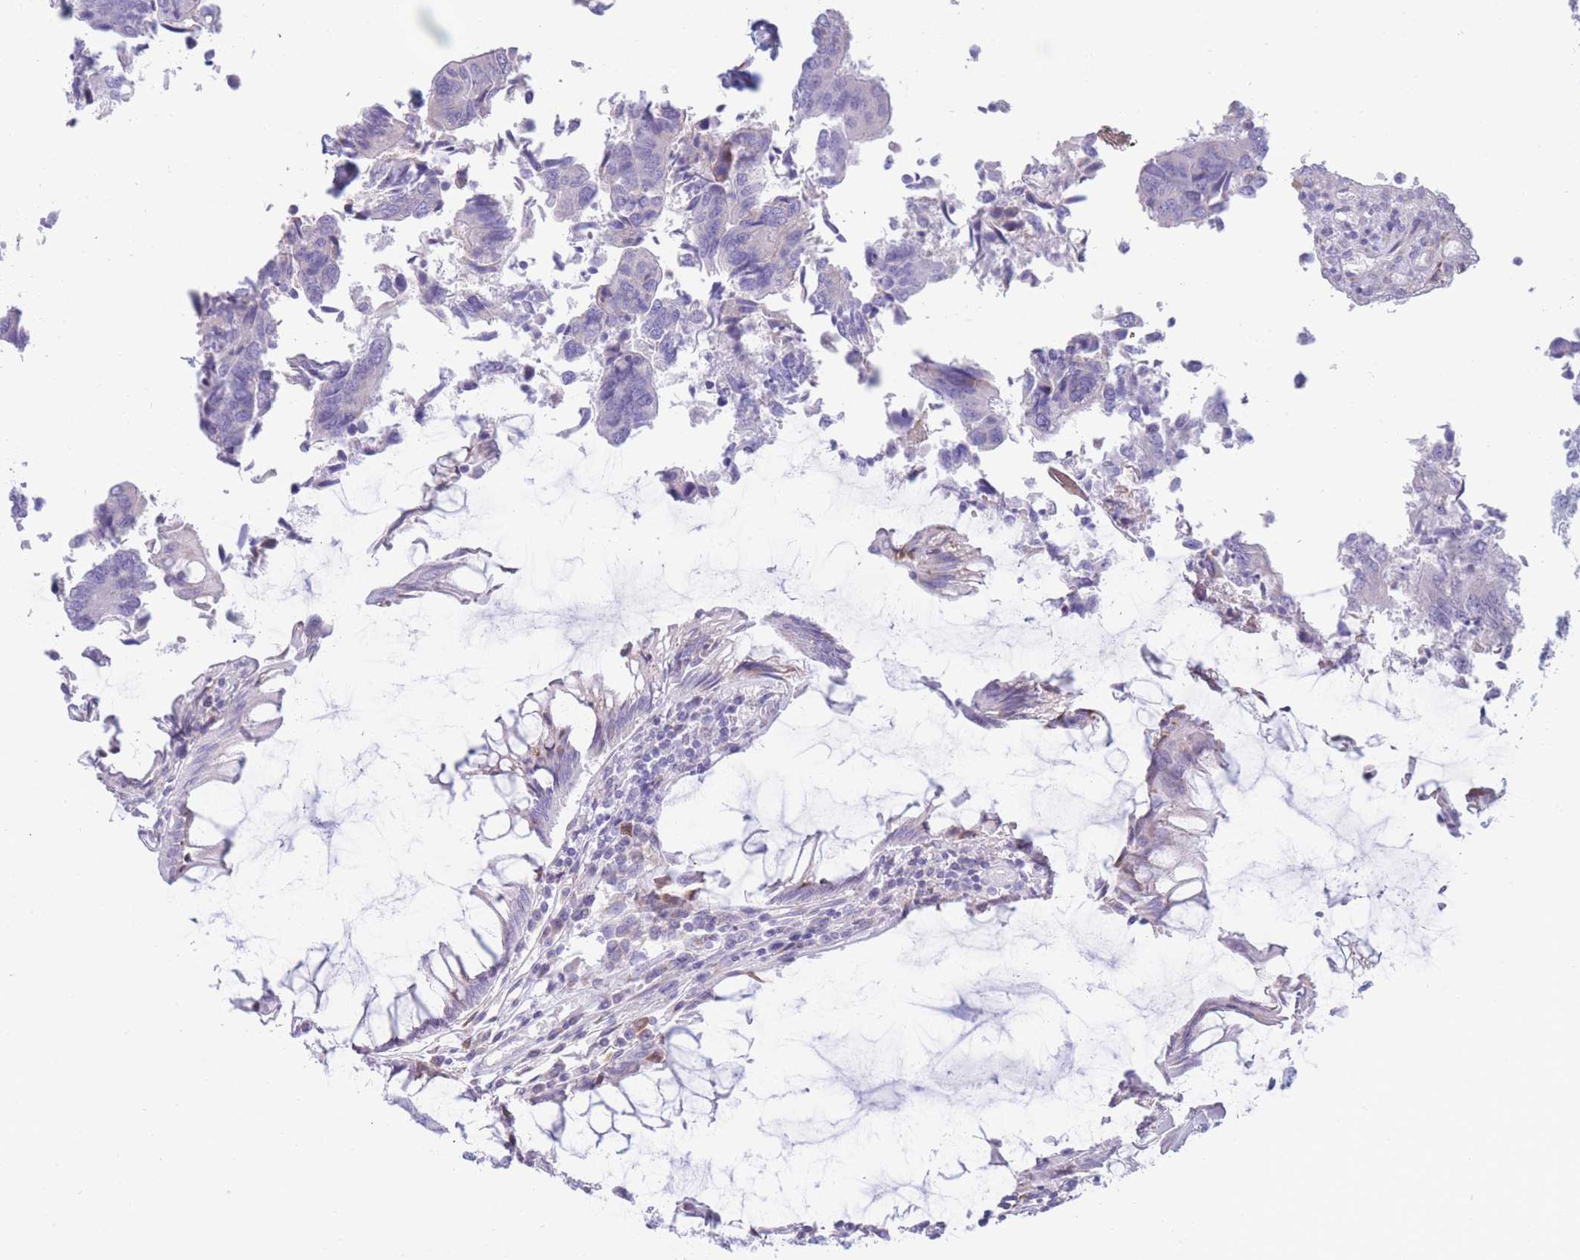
{"staining": {"intensity": "negative", "quantity": "none", "location": "none"}, "tissue": "colorectal cancer", "cell_type": "Tumor cells", "image_type": "cancer", "snomed": [{"axis": "morphology", "description": "Adenocarcinoma, NOS"}, {"axis": "topography", "description": "Colon"}], "caption": "This is an immunohistochemistry histopathology image of adenocarcinoma (colorectal). There is no expression in tumor cells.", "gene": "COL27A1", "patient": {"sex": "female", "age": 67}}